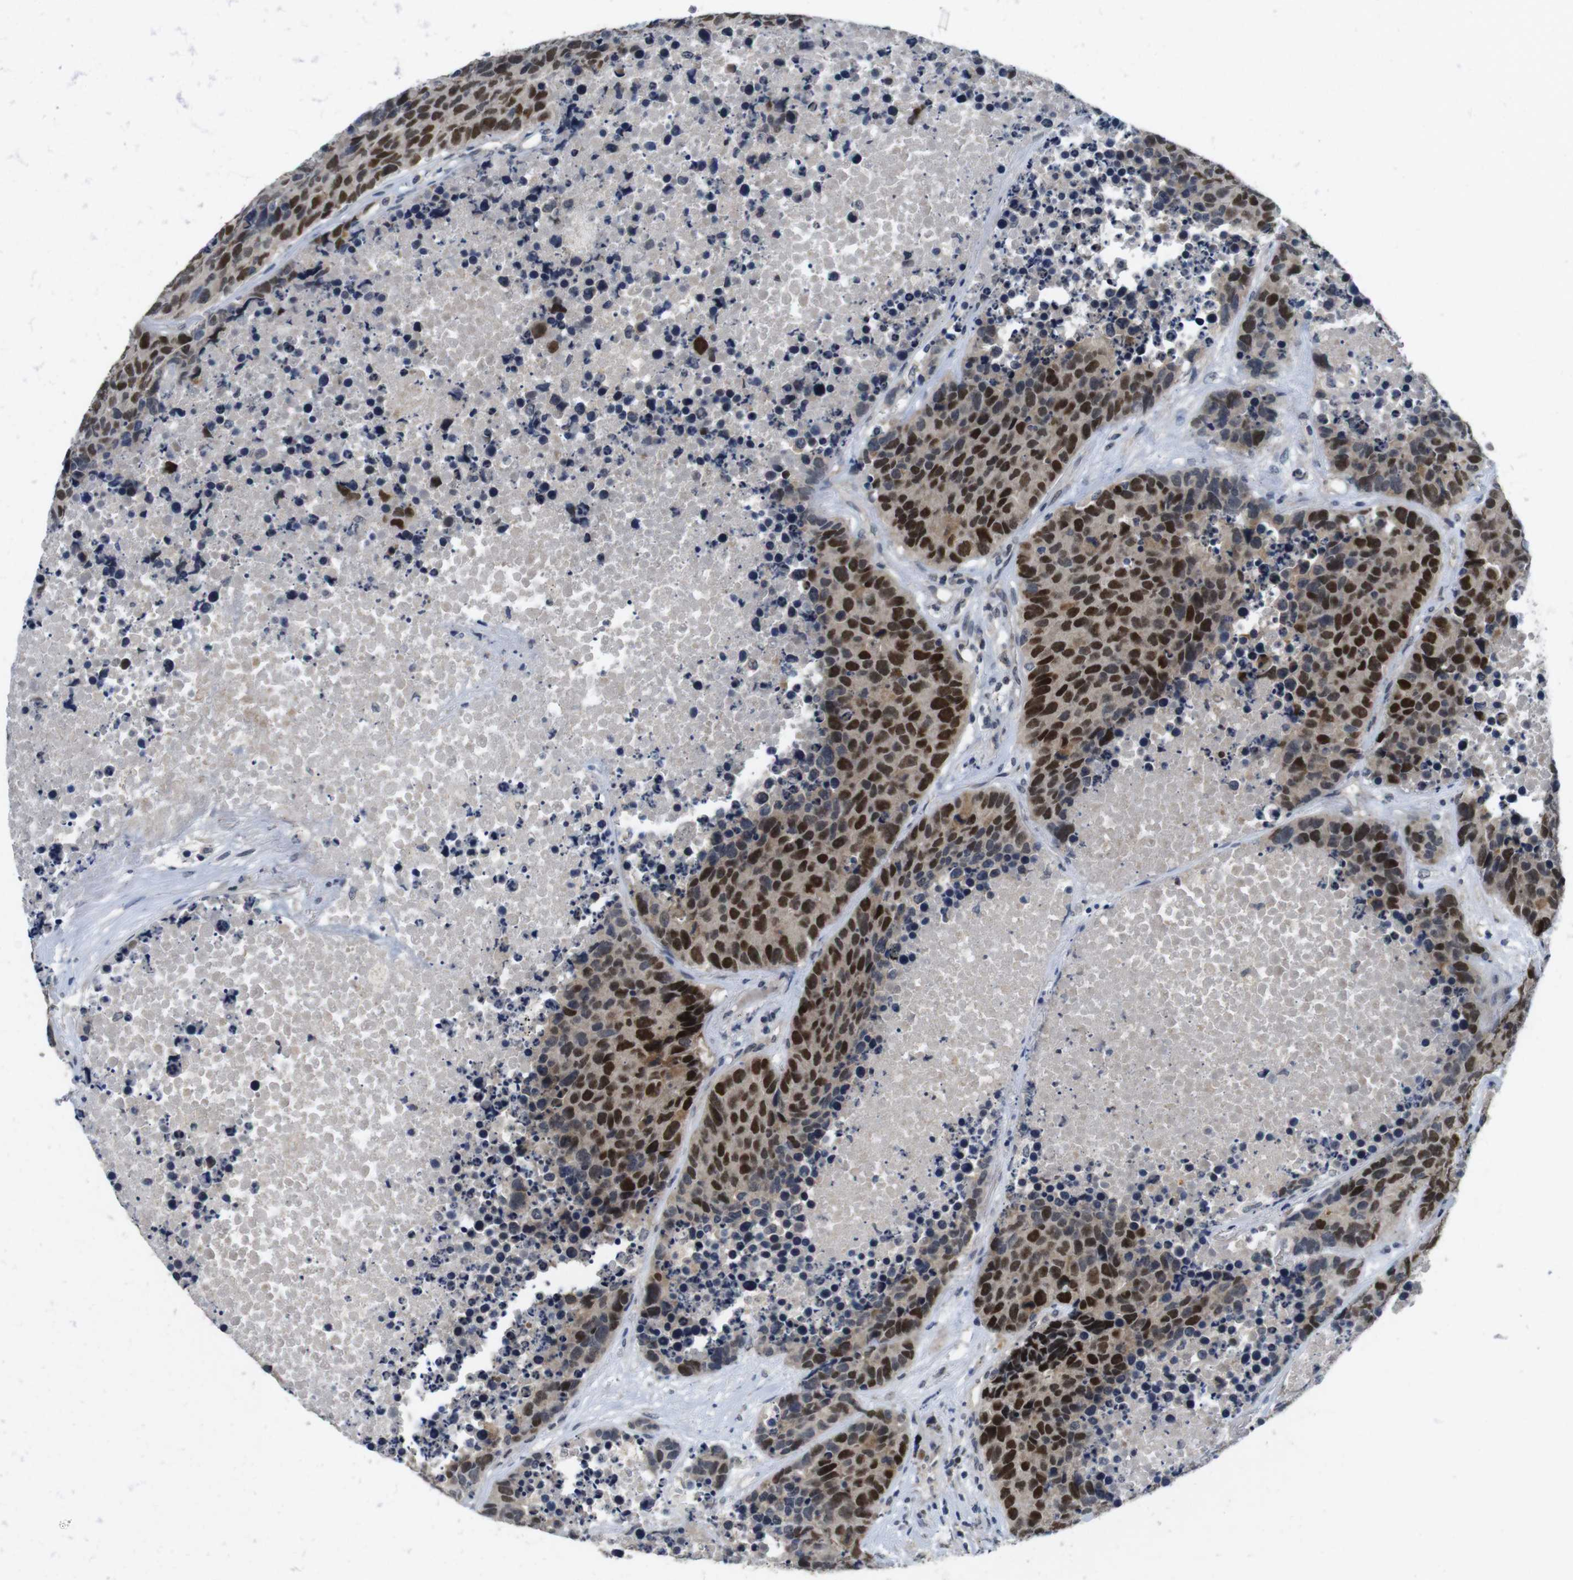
{"staining": {"intensity": "strong", "quantity": ">75%", "location": "nuclear"}, "tissue": "carcinoid", "cell_type": "Tumor cells", "image_type": "cancer", "snomed": [{"axis": "morphology", "description": "Carcinoid, malignant, NOS"}, {"axis": "topography", "description": "Lung"}], "caption": "IHC histopathology image of neoplastic tissue: human carcinoid (malignant) stained using immunohistochemistry (IHC) demonstrates high levels of strong protein expression localized specifically in the nuclear of tumor cells, appearing as a nuclear brown color.", "gene": "SKP2", "patient": {"sex": "male", "age": 60}}